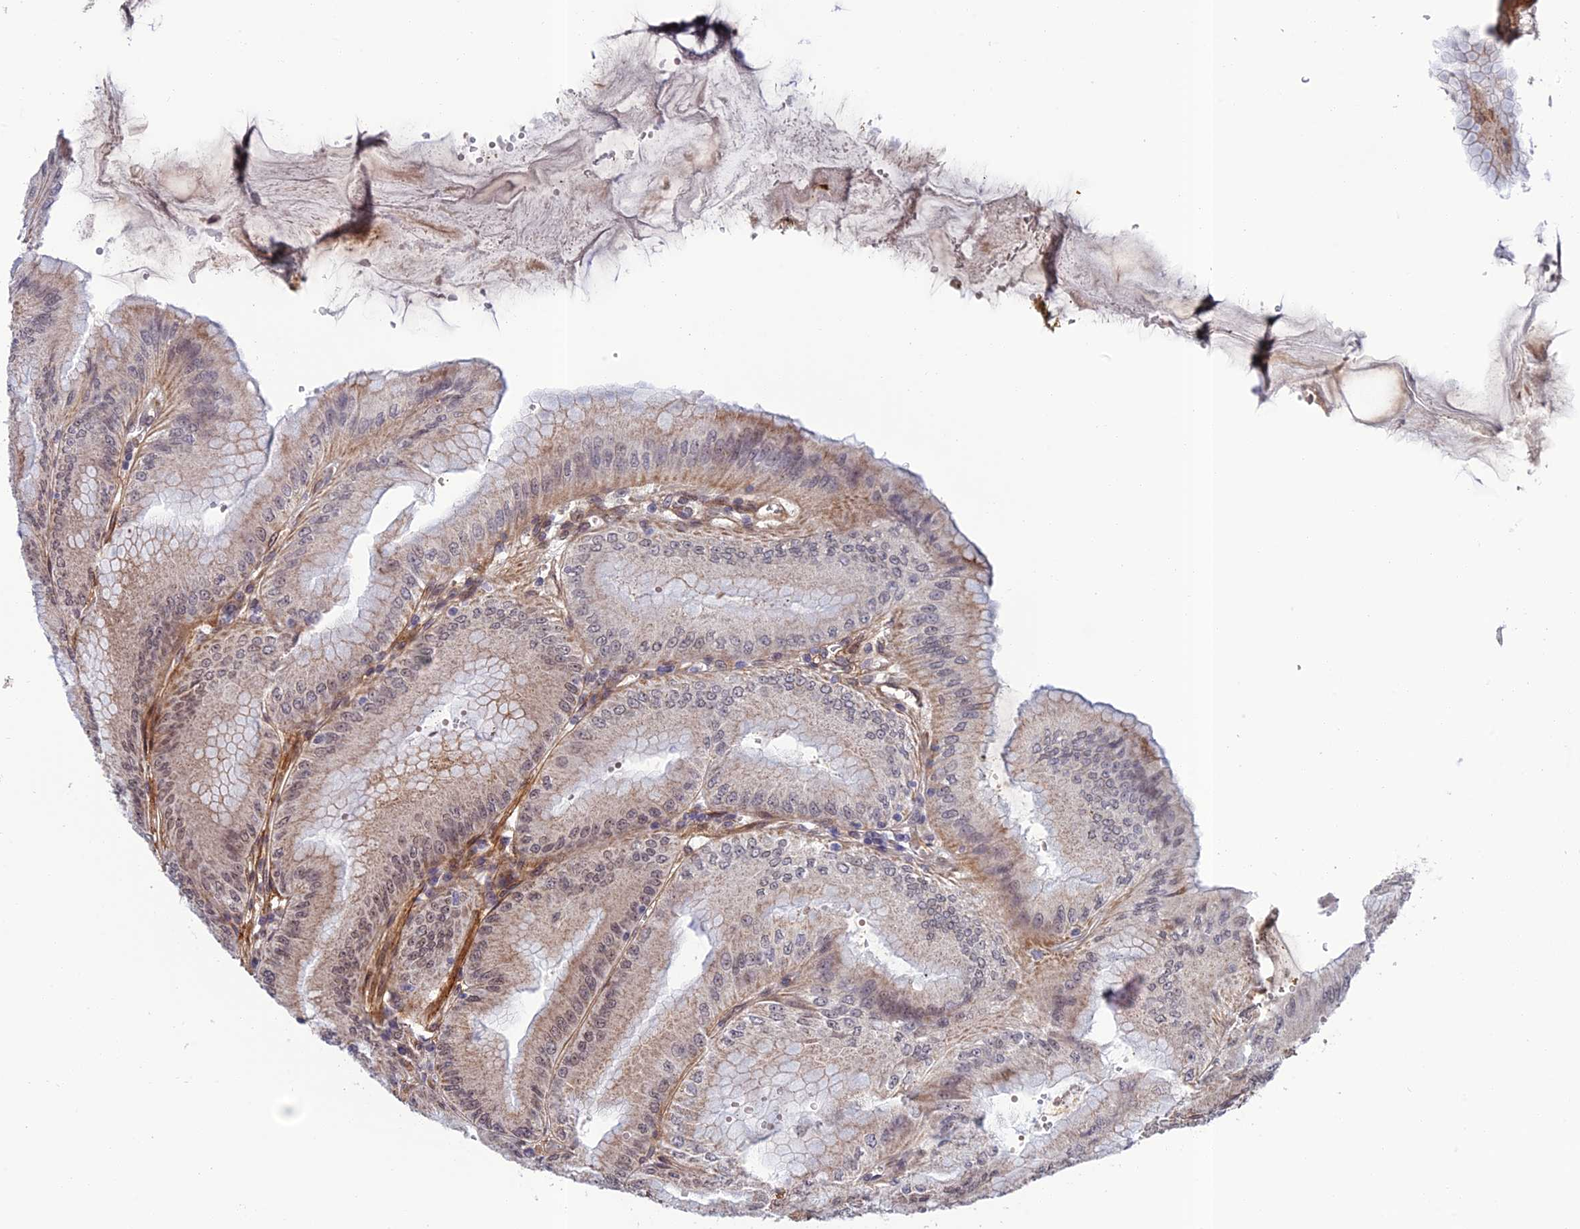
{"staining": {"intensity": "moderate", "quantity": ">75%", "location": "cytoplasmic/membranous,nuclear"}, "tissue": "stomach", "cell_type": "Glandular cells", "image_type": "normal", "snomed": [{"axis": "morphology", "description": "Normal tissue, NOS"}, {"axis": "topography", "description": "Stomach, lower"}], "caption": "Glandular cells display moderate cytoplasmic/membranous,nuclear staining in about >75% of cells in unremarkable stomach. (DAB (3,3'-diaminobenzidine) IHC with brightfield microscopy, high magnification).", "gene": "REXO1", "patient": {"sex": "male", "age": 71}}